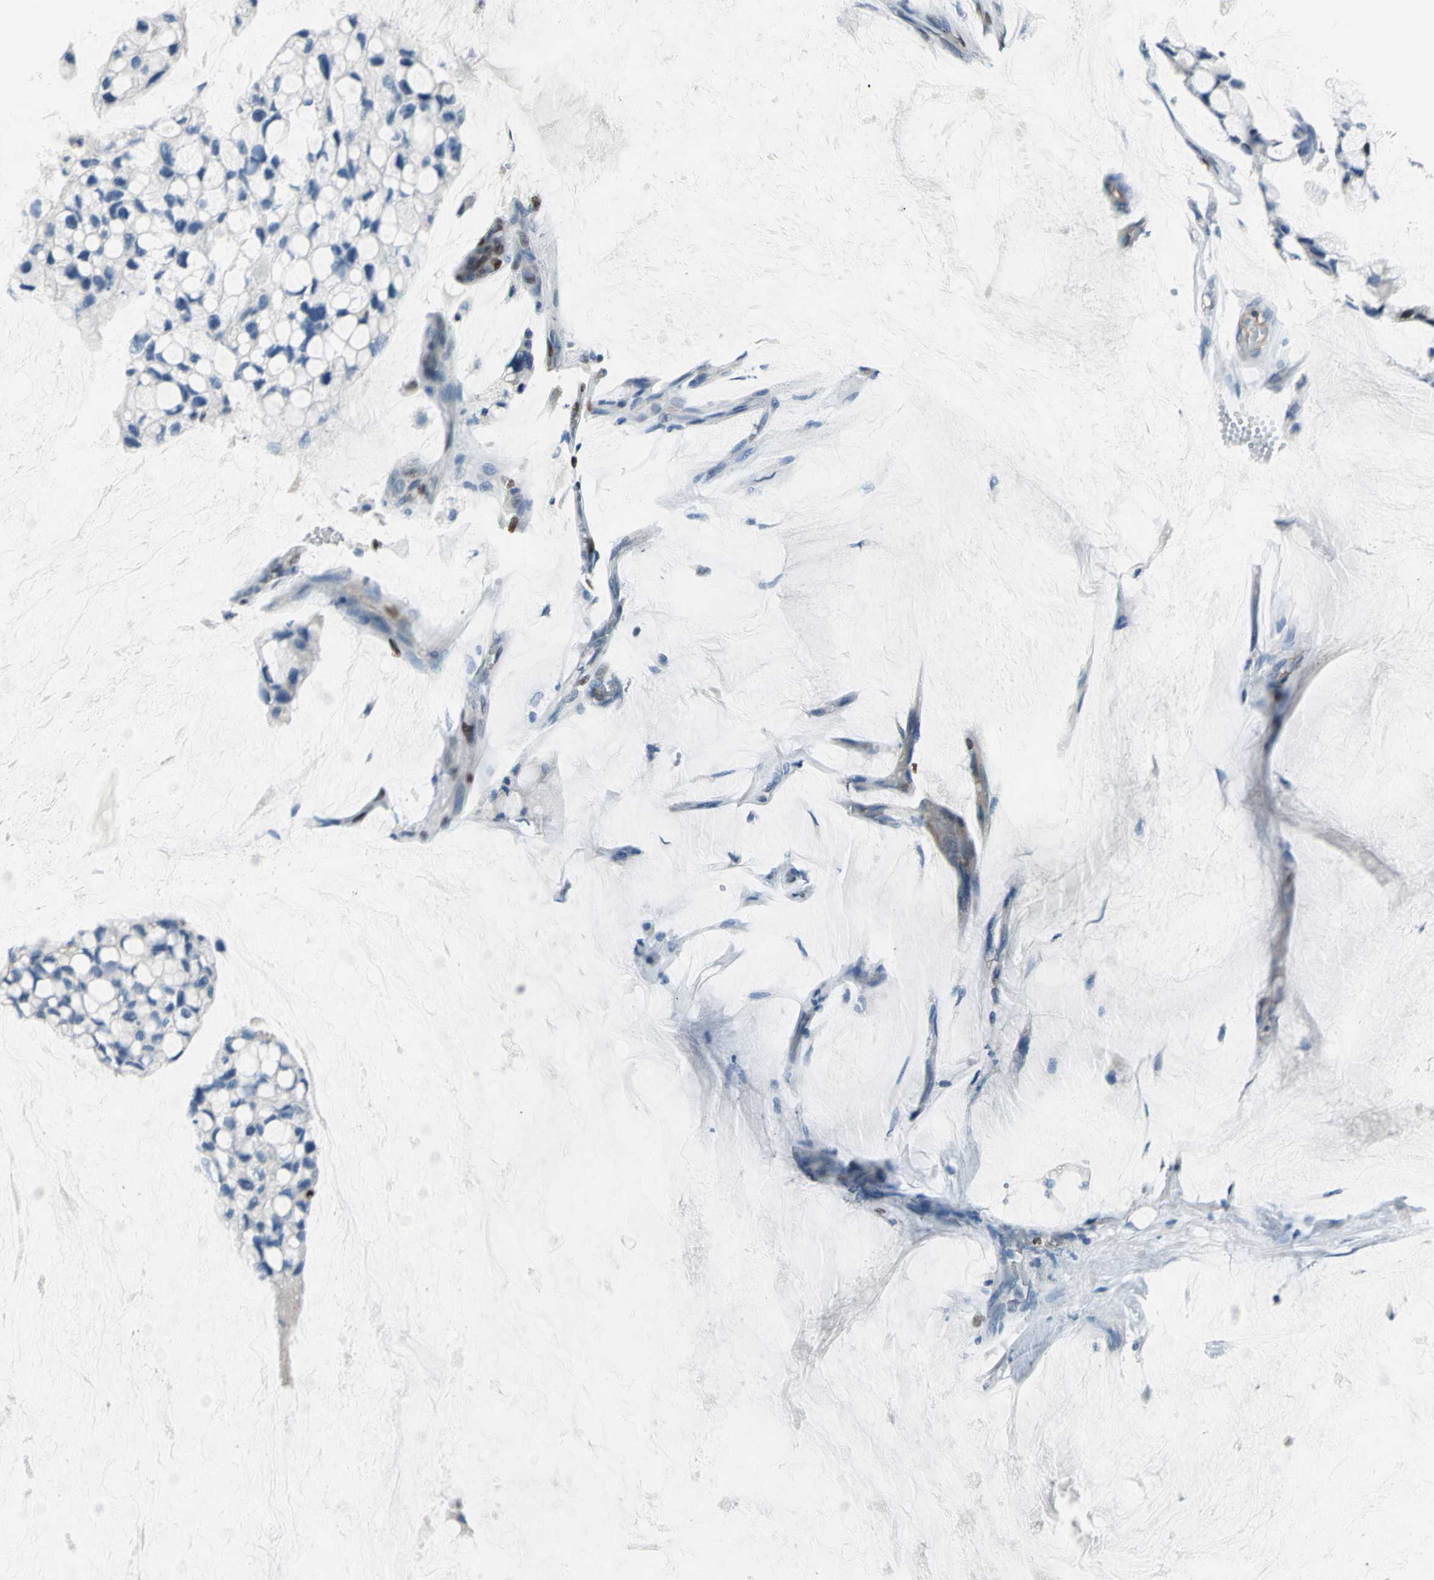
{"staining": {"intensity": "negative", "quantity": "none", "location": "none"}, "tissue": "ovarian cancer", "cell_type": "Tumor cells", "image_type": "cancer", "snomed": [{"axis": "morphology", "description": "Cystadenocarcinoma, mucinous, NOS"}, {"axis": "topography", "description": "Ovary"}], "caption": "This is an IHC micrograph of human ovarian cancer. There is no positivity in tumor cells.", "gene": "MCM3", "patient": {"sex": "female", "age": 39}}